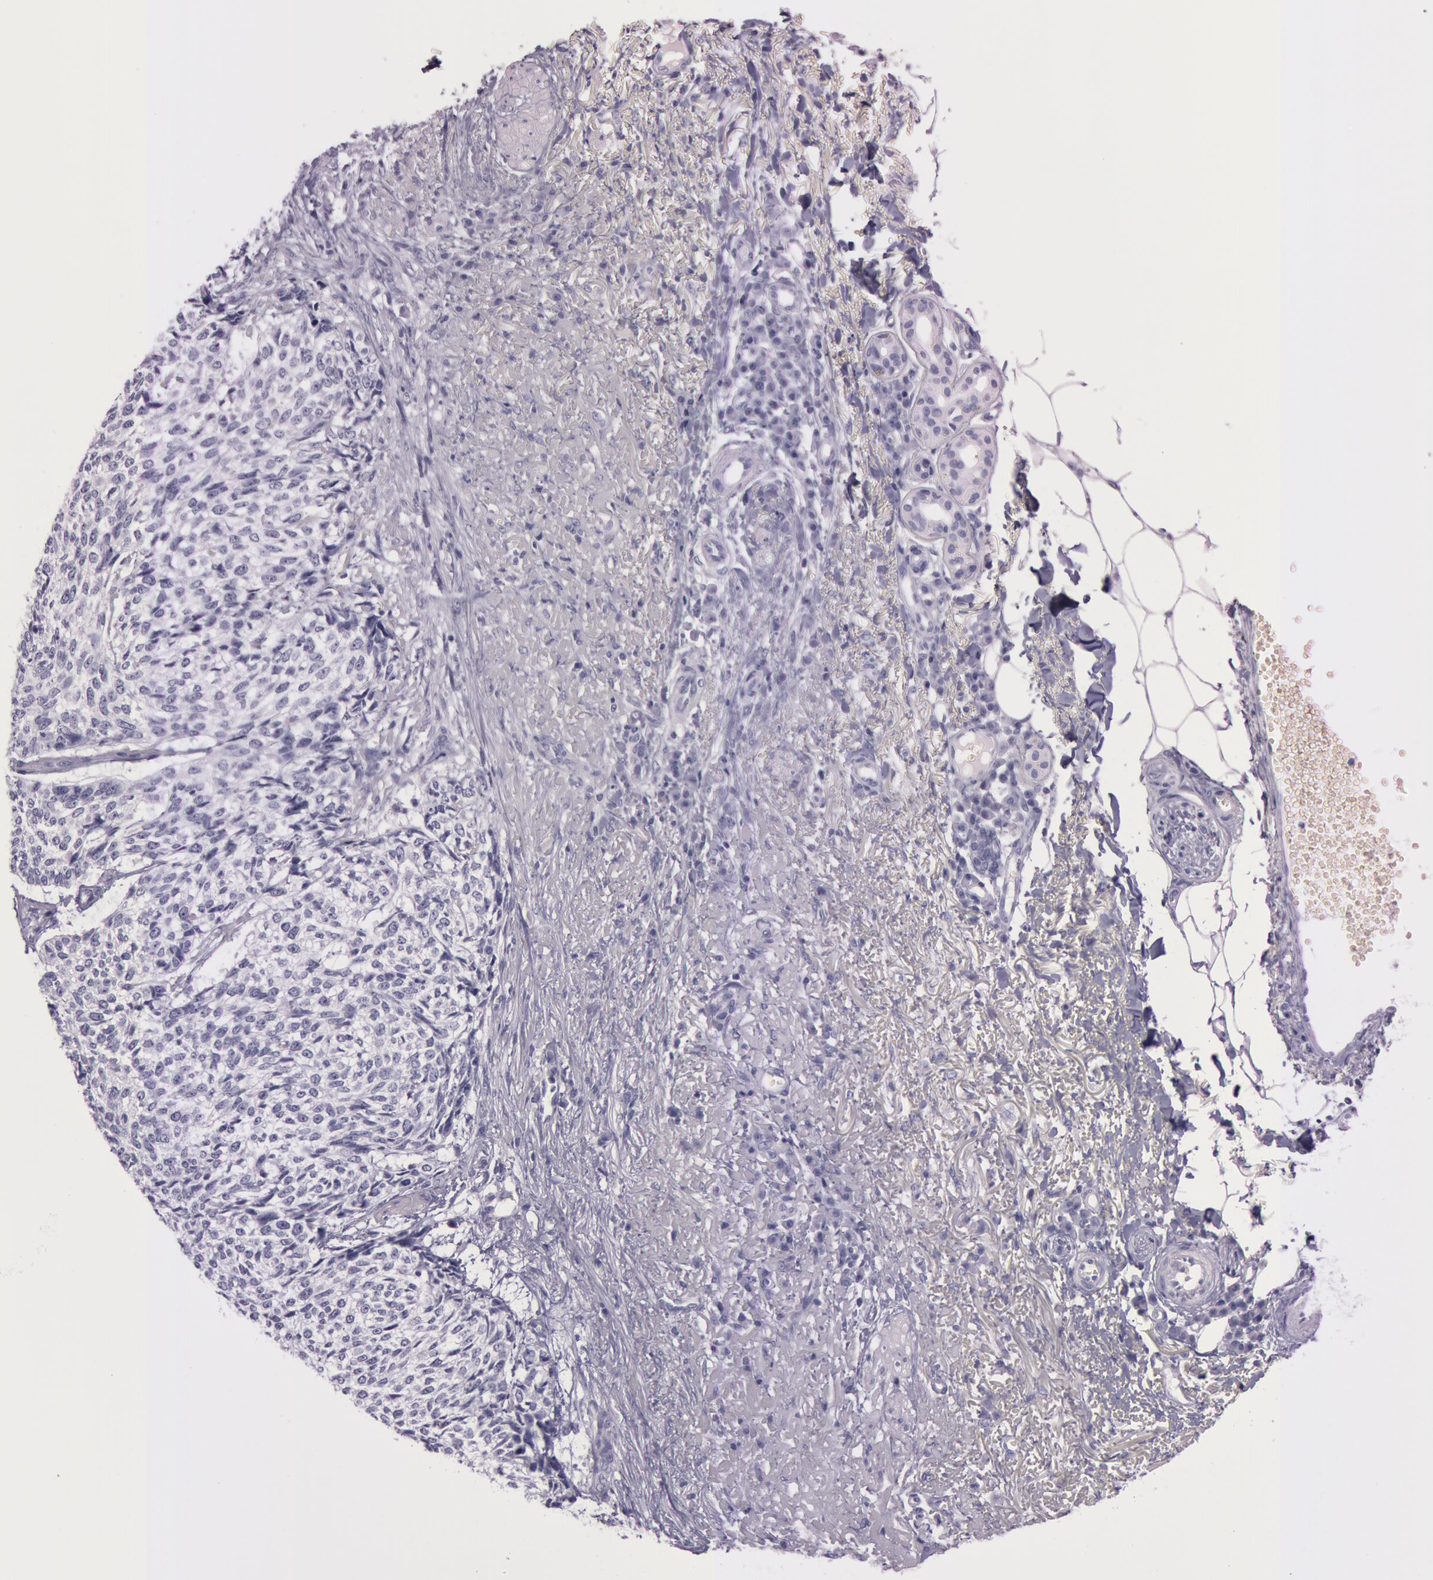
{"staining": {"intensity": "negative", "quantity": "none", "location": "none"}, "tissue": "skin cancer", "cell_type": "Tumor cells", "image_type": "cancer", "snomed": [{"axis": "morphology", "description": "Basal cell carcinoma"}, {"axis": "topography", "description": "Skin"}], "caption": "Tumor cells are negative for protein expression in human skin cancer.", "gene": "S100A7", "patient": {"sex": "female", "age": 89}}